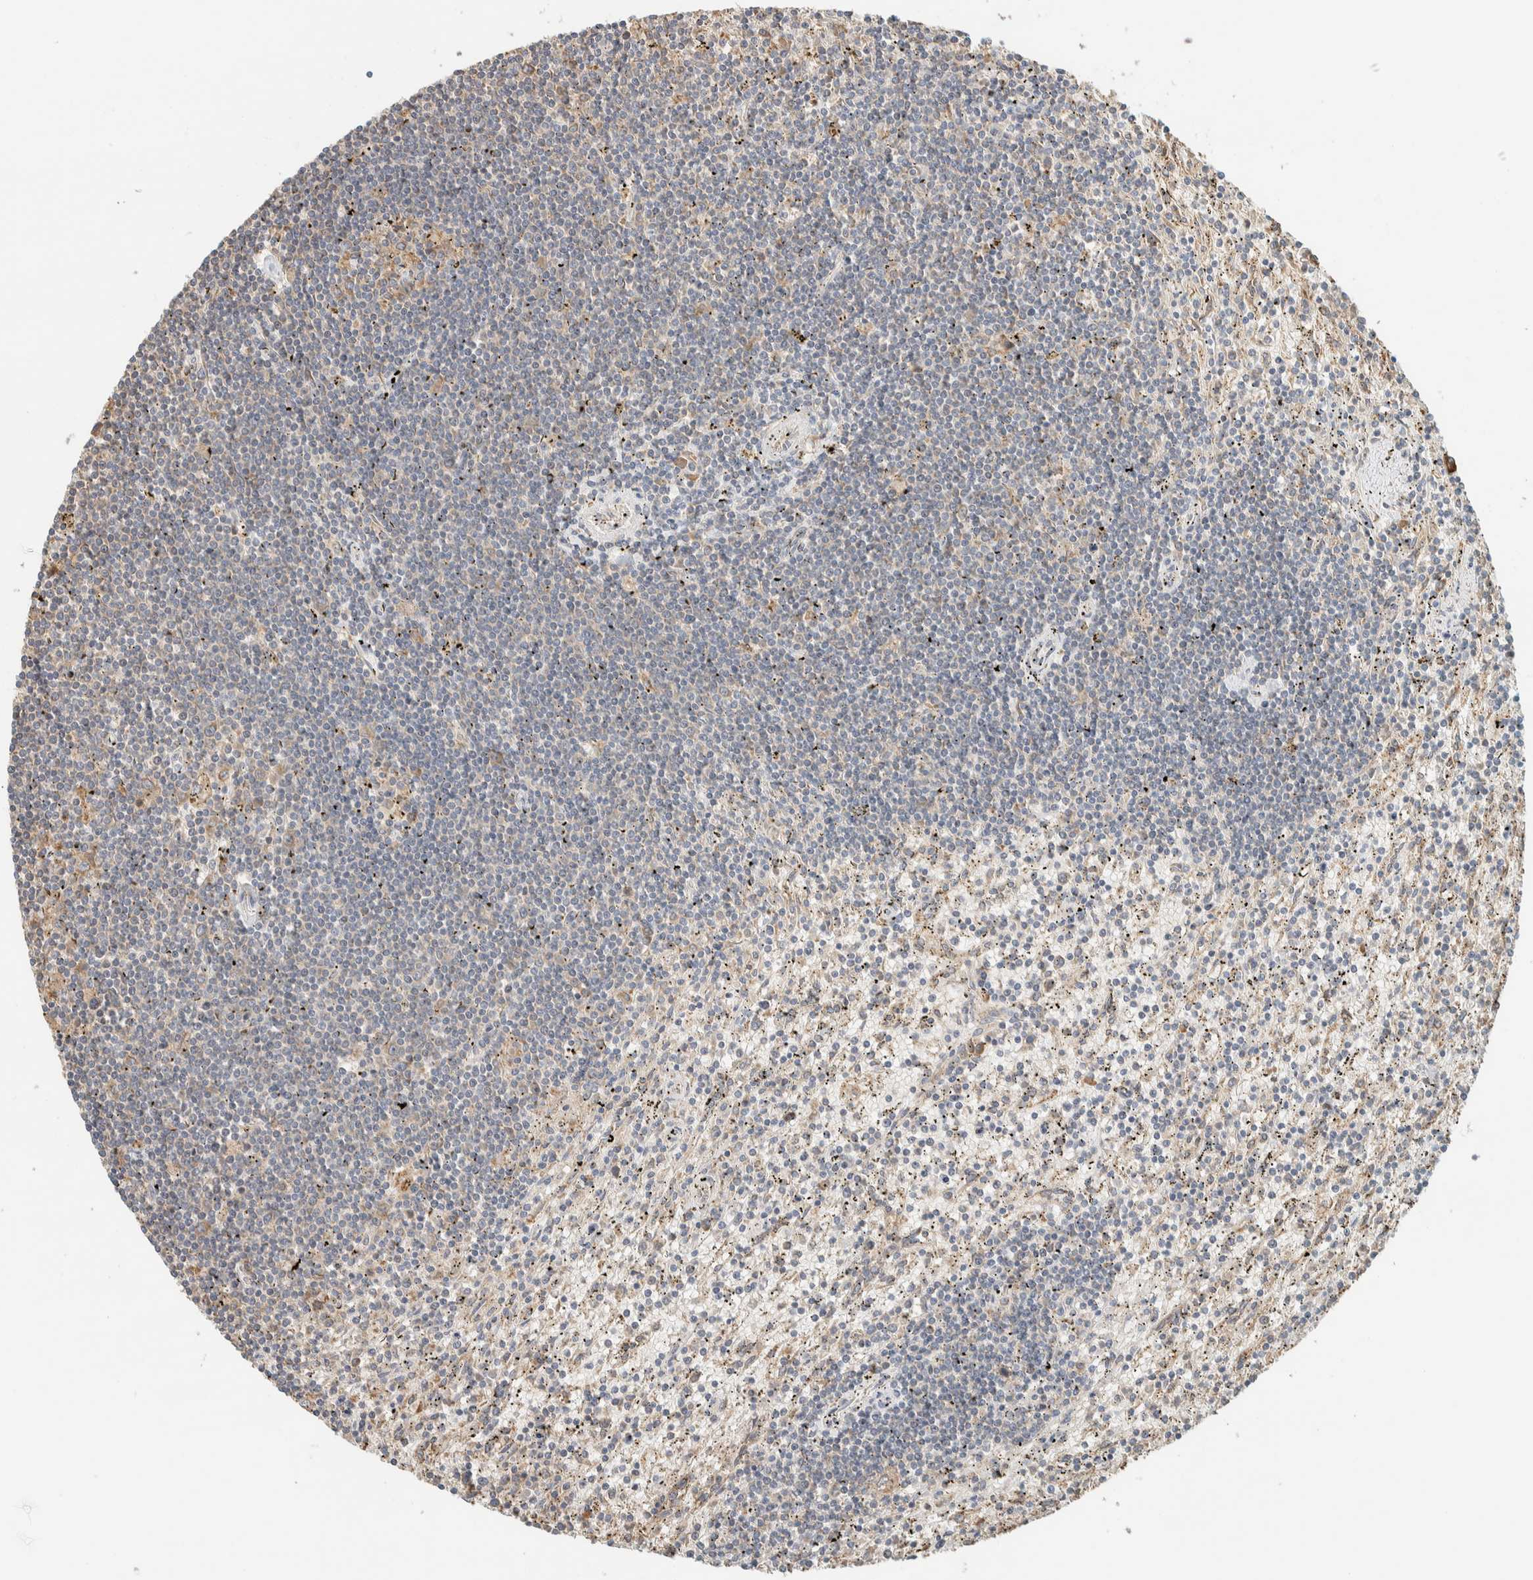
{"staining": {"intensity": "negative", "quantity": "none", "location": "none"}, "tissue": "lymphoma", "cell_type": "Tumor cells", "image_type": "cancer", "snomed": [{"axis": "morphology", "description": "Malignant lymphoma, non-Hodgkin's type, Low grade"}, {"axis": "topography", "description": "Spleen"}], "caption": "Lymphoma stained for a protein using immunohistochemistry reveals no staining tumor cells.", "gene": "RAB11FIP1", "patient": {"sex": "male", "age": 76}}